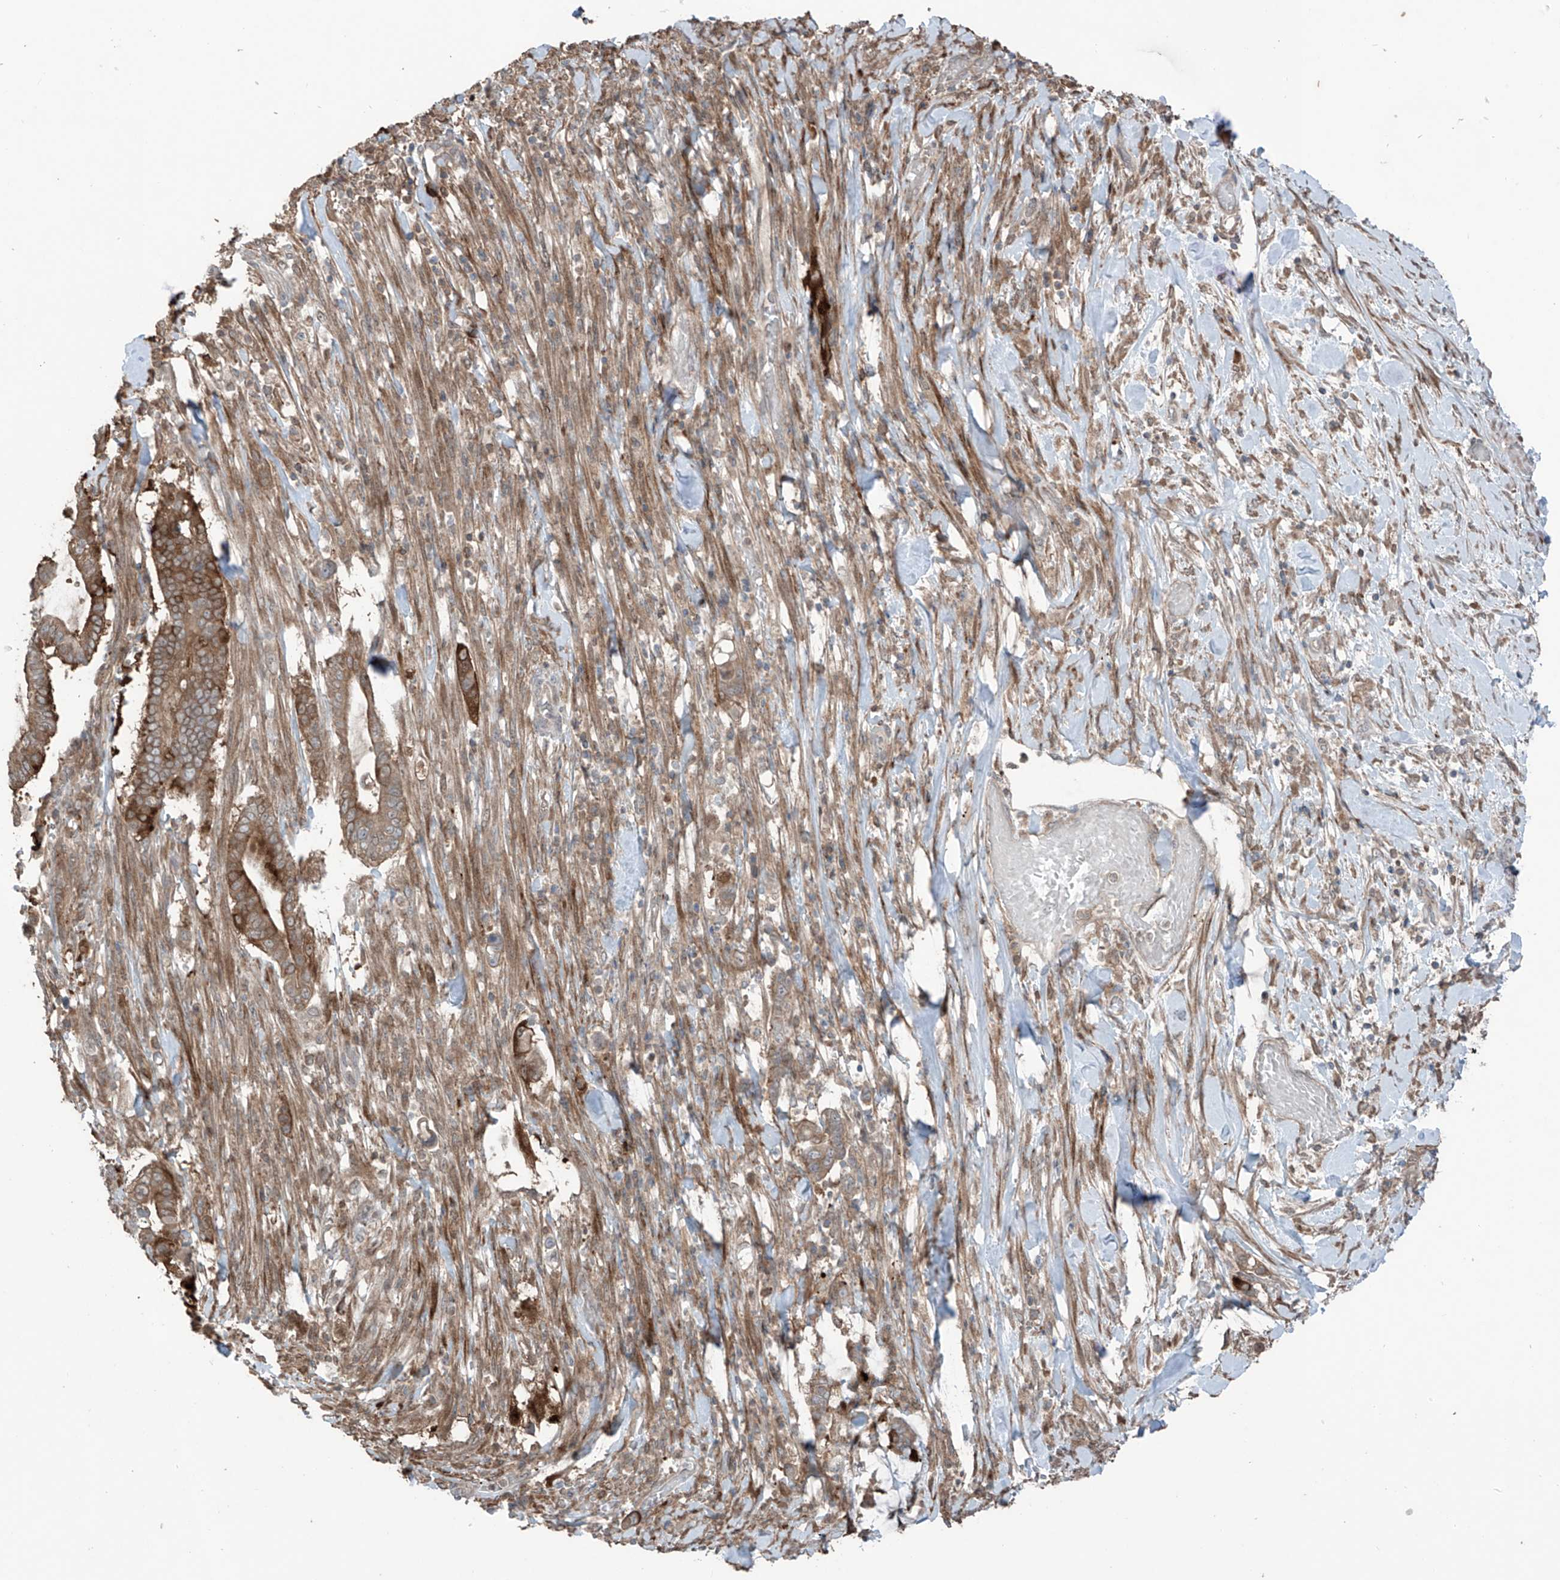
{"staining": {"intensity": "moderate", "quantity": ">75%", "location": "cytoplasmic/membranous"}, "tissue": "pancreatic cancer", "cell_type": "Tumor cells", "image_type": "cancer", "snomed": [{"axis": "morphology", "description": "Adenocarcinoma, NOS"}, {"axis": "topography", "description": "Pancreas"}], "caption": "This photomicrograph exhibits adenocarcinoma (pancreatic) stained with IHC to label a protein in brown. The cytoplasmic/membranous of tumor cells show moderate positivity for the protein. Nuclei are counter-stained blue.", "gene": "SAMD3", "patient": {"sex": "male", "age": 68}}